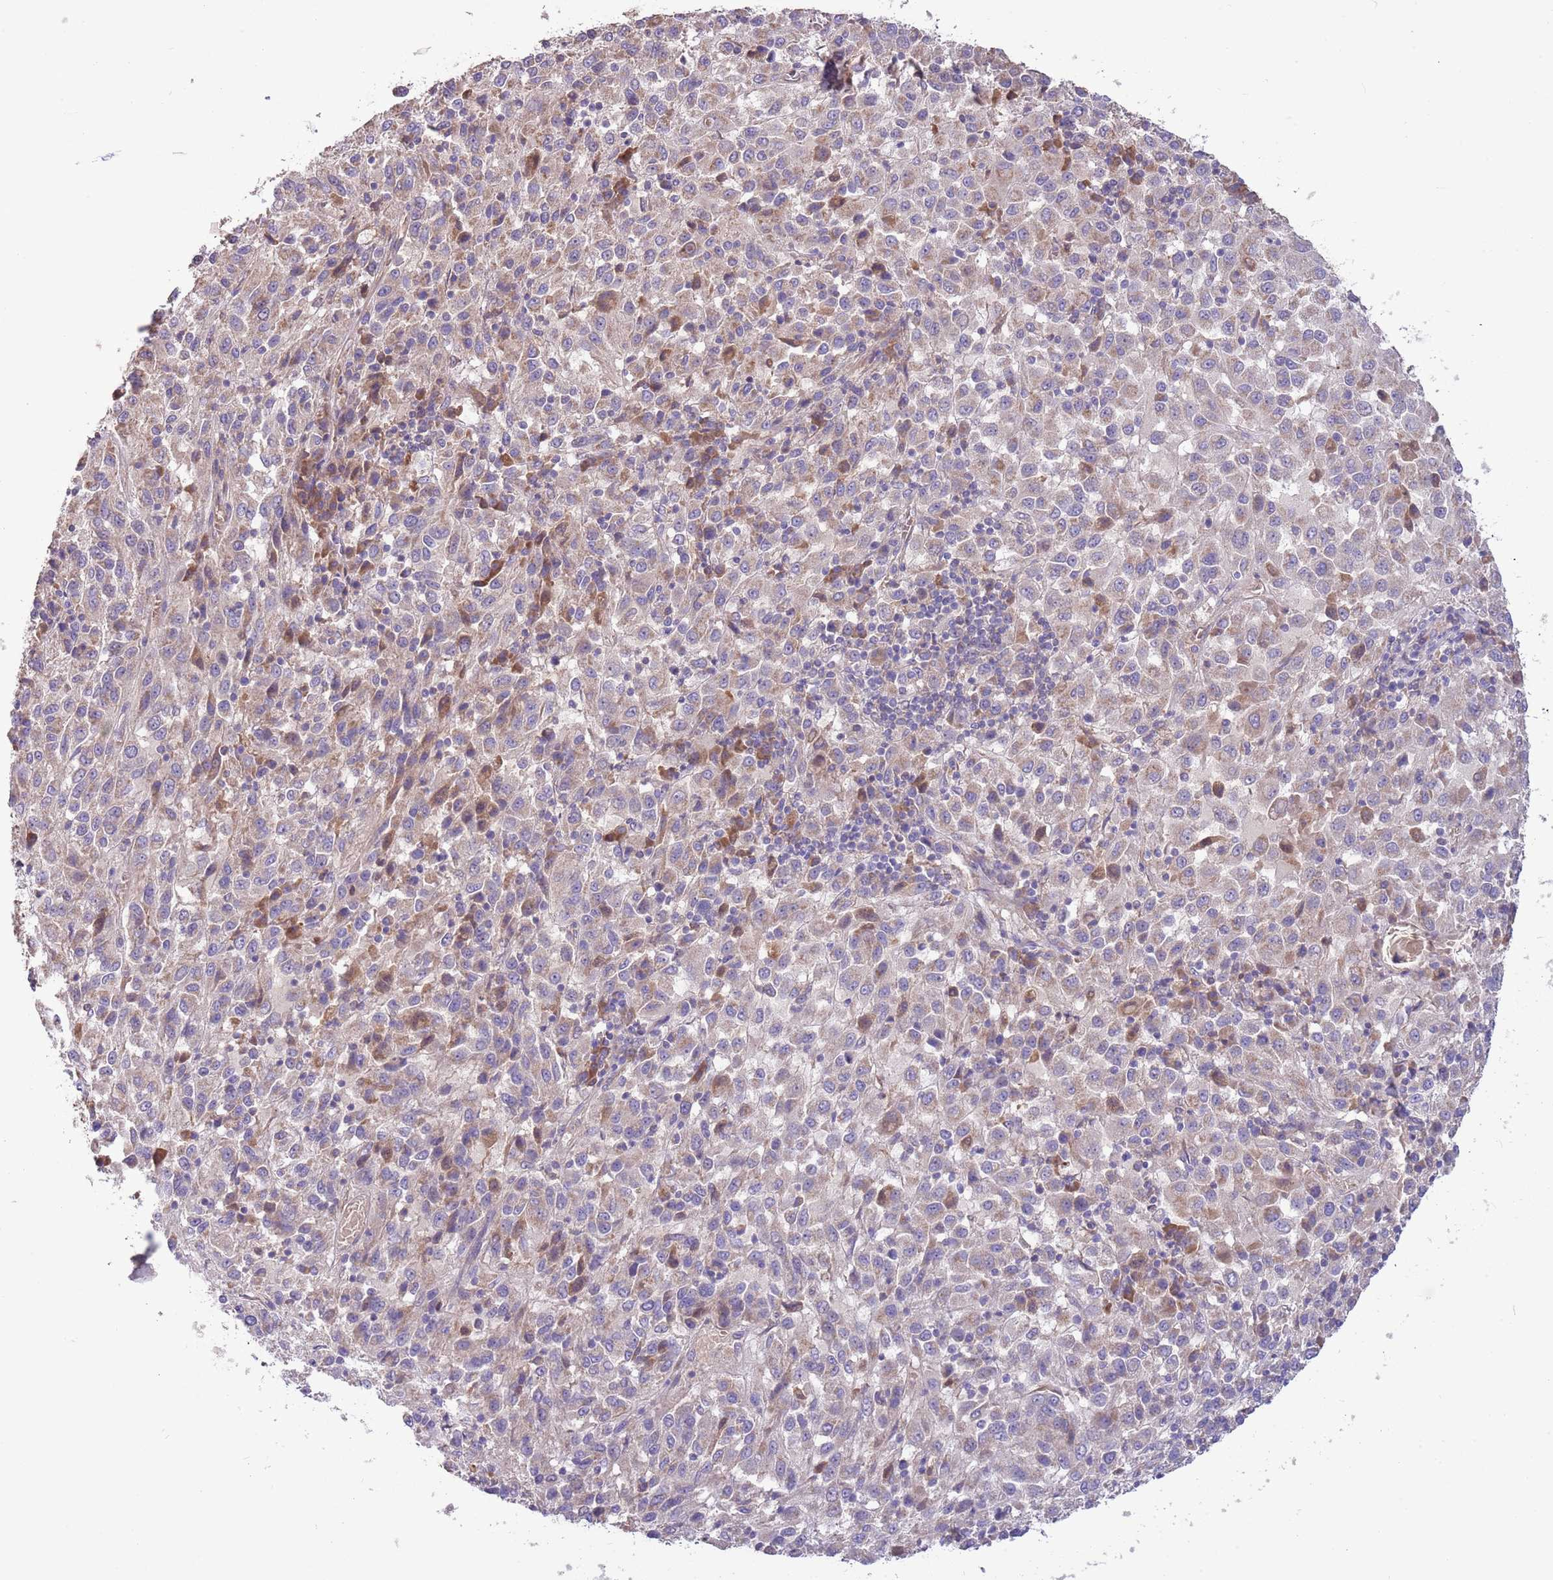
{"staining": {"intensity": "weak", "quantity": "25%-75%", "location": "cytoplasmic/membranous"}, "tissue": "melanoma", "cell_type": "Tumor cells", "image_type": "cancer", "snomed": [{"axis": "morphology", "description": "Malignant melanoma, Metastatic site"}, {"axis": "topography", "description": "Lung"}], "caption": "A brown stain shows weak cytoplasmic/membranous expression of a protein in human melanoma tumor cells.", "gene": "TRMO", "patient": {"sex": "male", "age": 64}}